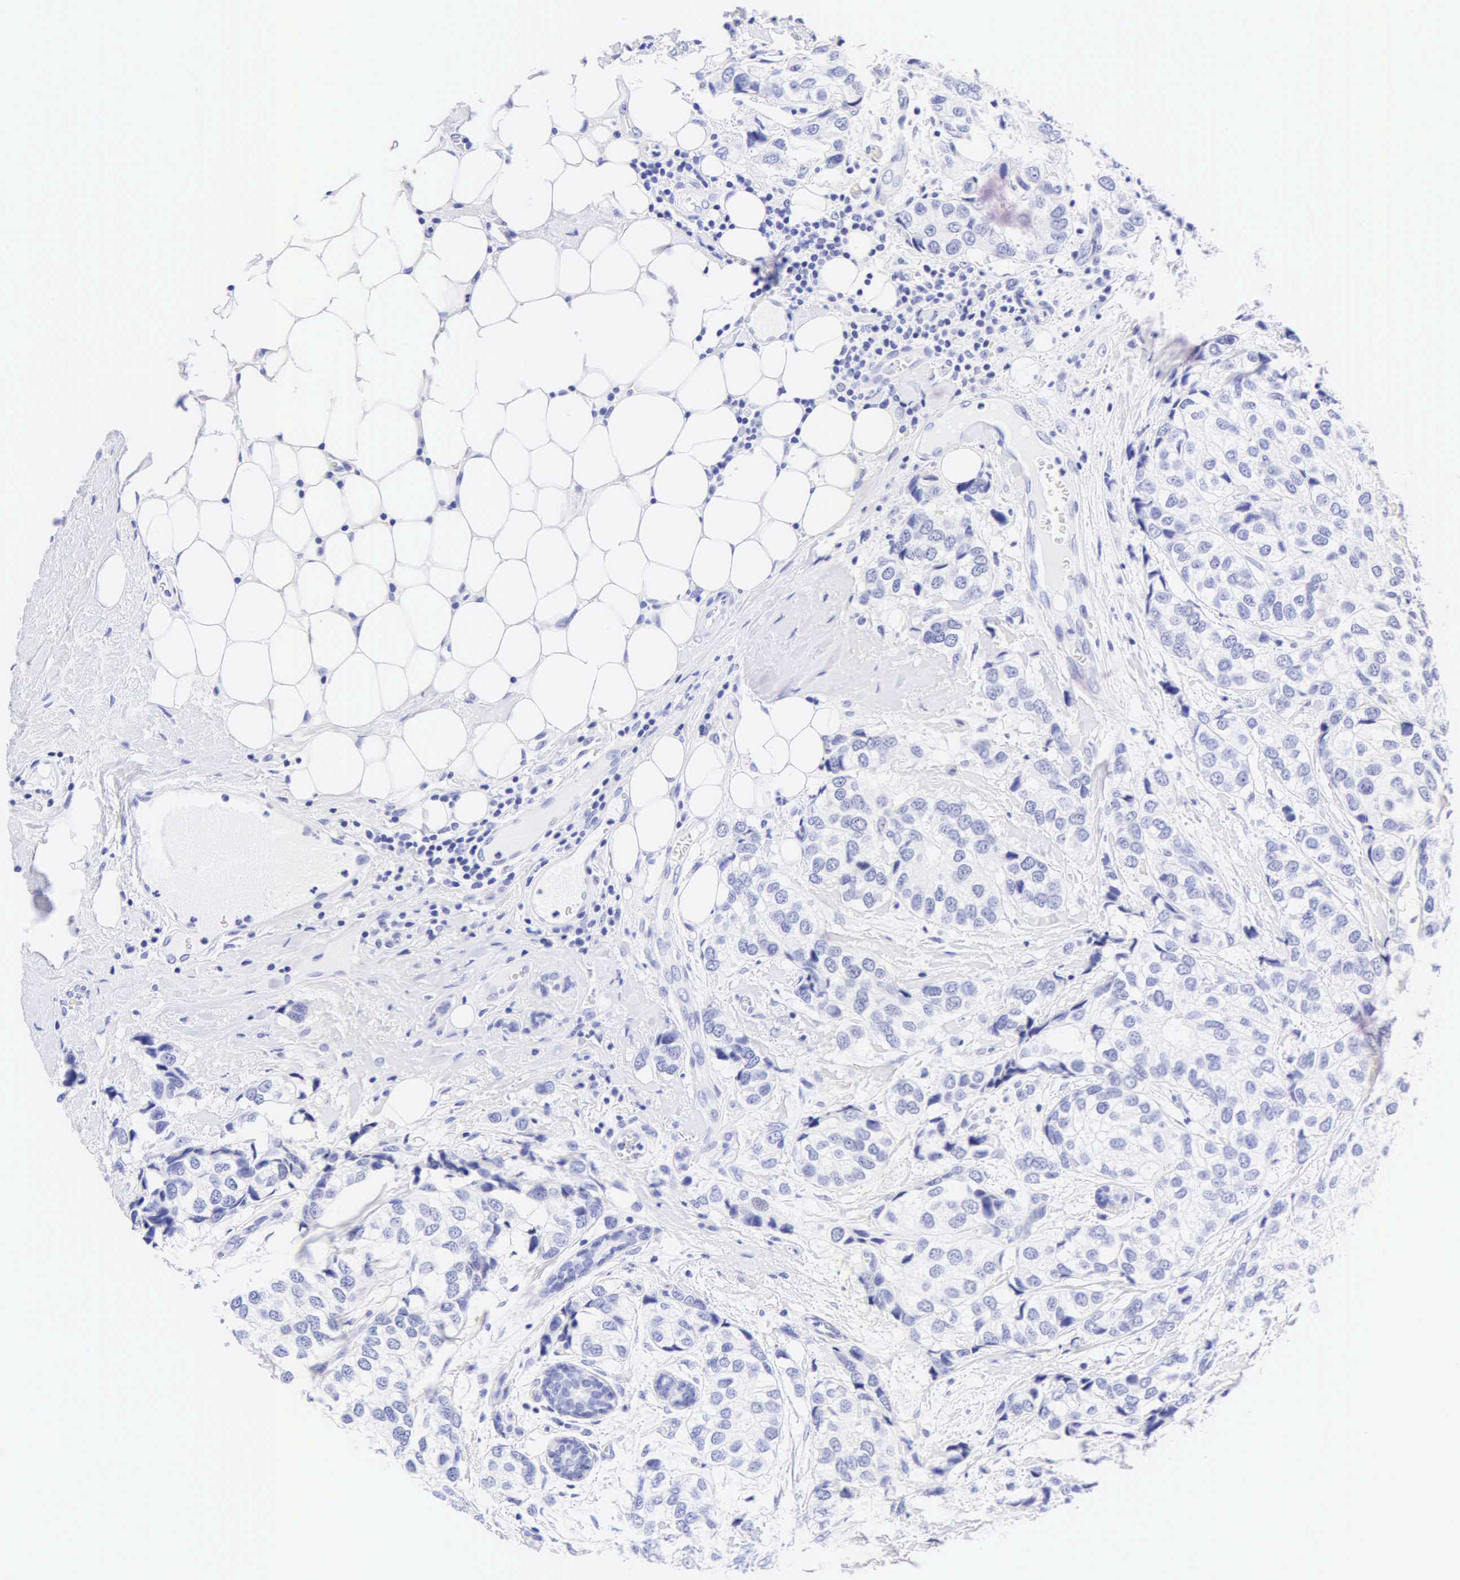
{"staining": {"intensity": "negative", "quantity": "none", "location": "none"}, "tissue": "breast cancer", "cell_type": "Tumor cells", "image_type": "cancer", "snomed": [{"axis": "morphology", "description": "Duct carcinoma"}, {"axis": "topography", "description": "Breast"}], "caption": "The micrograph shows no staining of tumor cells in breast intraductal carcinoma. Brightfield microscopy of immunohistochemistry (IHC) stained with DAB (brown) and hematoxylin (blue), captured at high magnification.", "gene": "KRT20", "patient": {"sex": "female", "age": 68}}